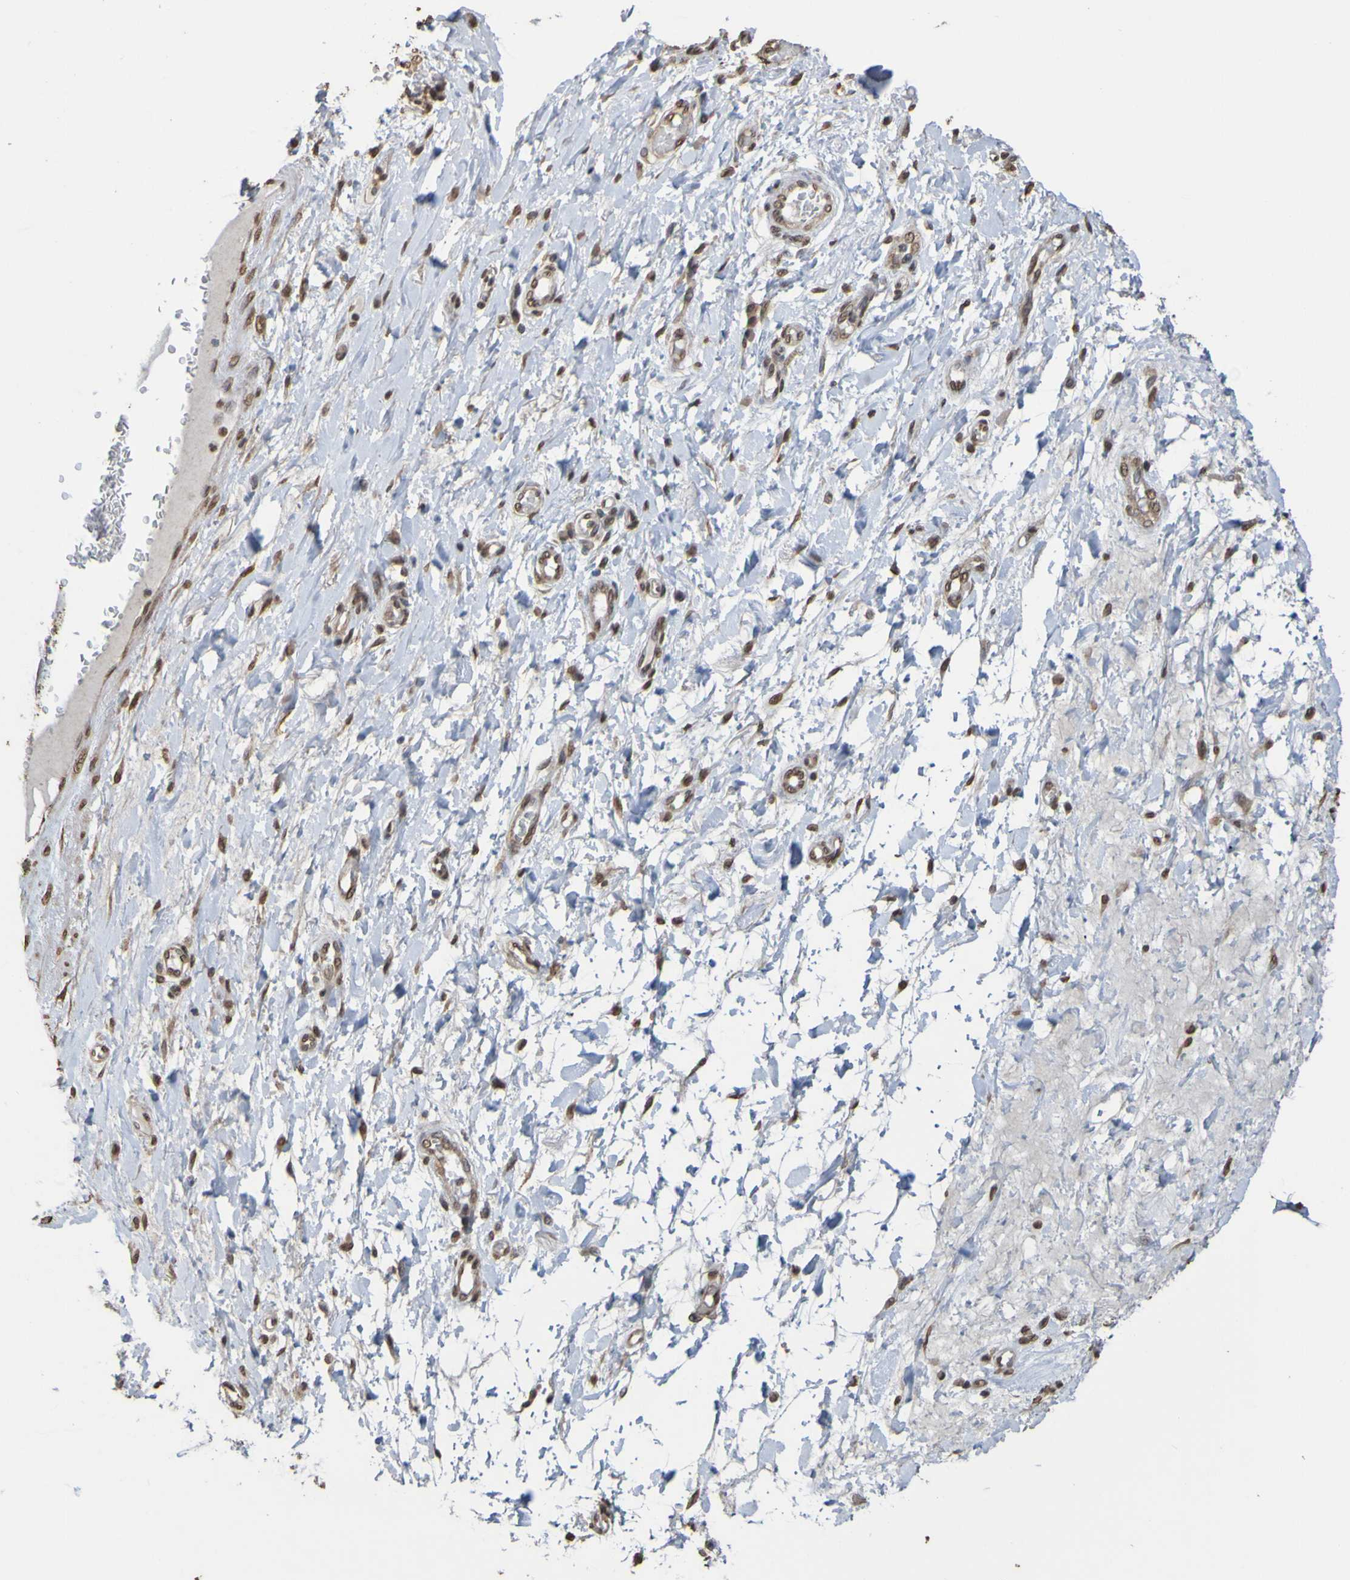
{"staining": {"intensity": "strong", "quantity": ">75%", "location": "nuclear"}, "tissue": "adipose tissue", "cell_type": "Adipocytes", "image_type": "normal", "snomed": [{"axis": "morphology", "description": "Normal tissue, NOS"}, {"axis": "morphology", "description": "Adenocarcinoma, NOS"}, {"axis": "topography", "description": "Esophagus"}], "caption": "This micrograph reveals unremarkable adipose tissue stained with immunohistochemistry (IHC) to label a protein in brown. The nuclear of adipocytes show strong positivity for the protein. Nuclei are counter-stained blue.", "gene": "ALKBH2", "patient": {"sex": "male", "age": 62}}